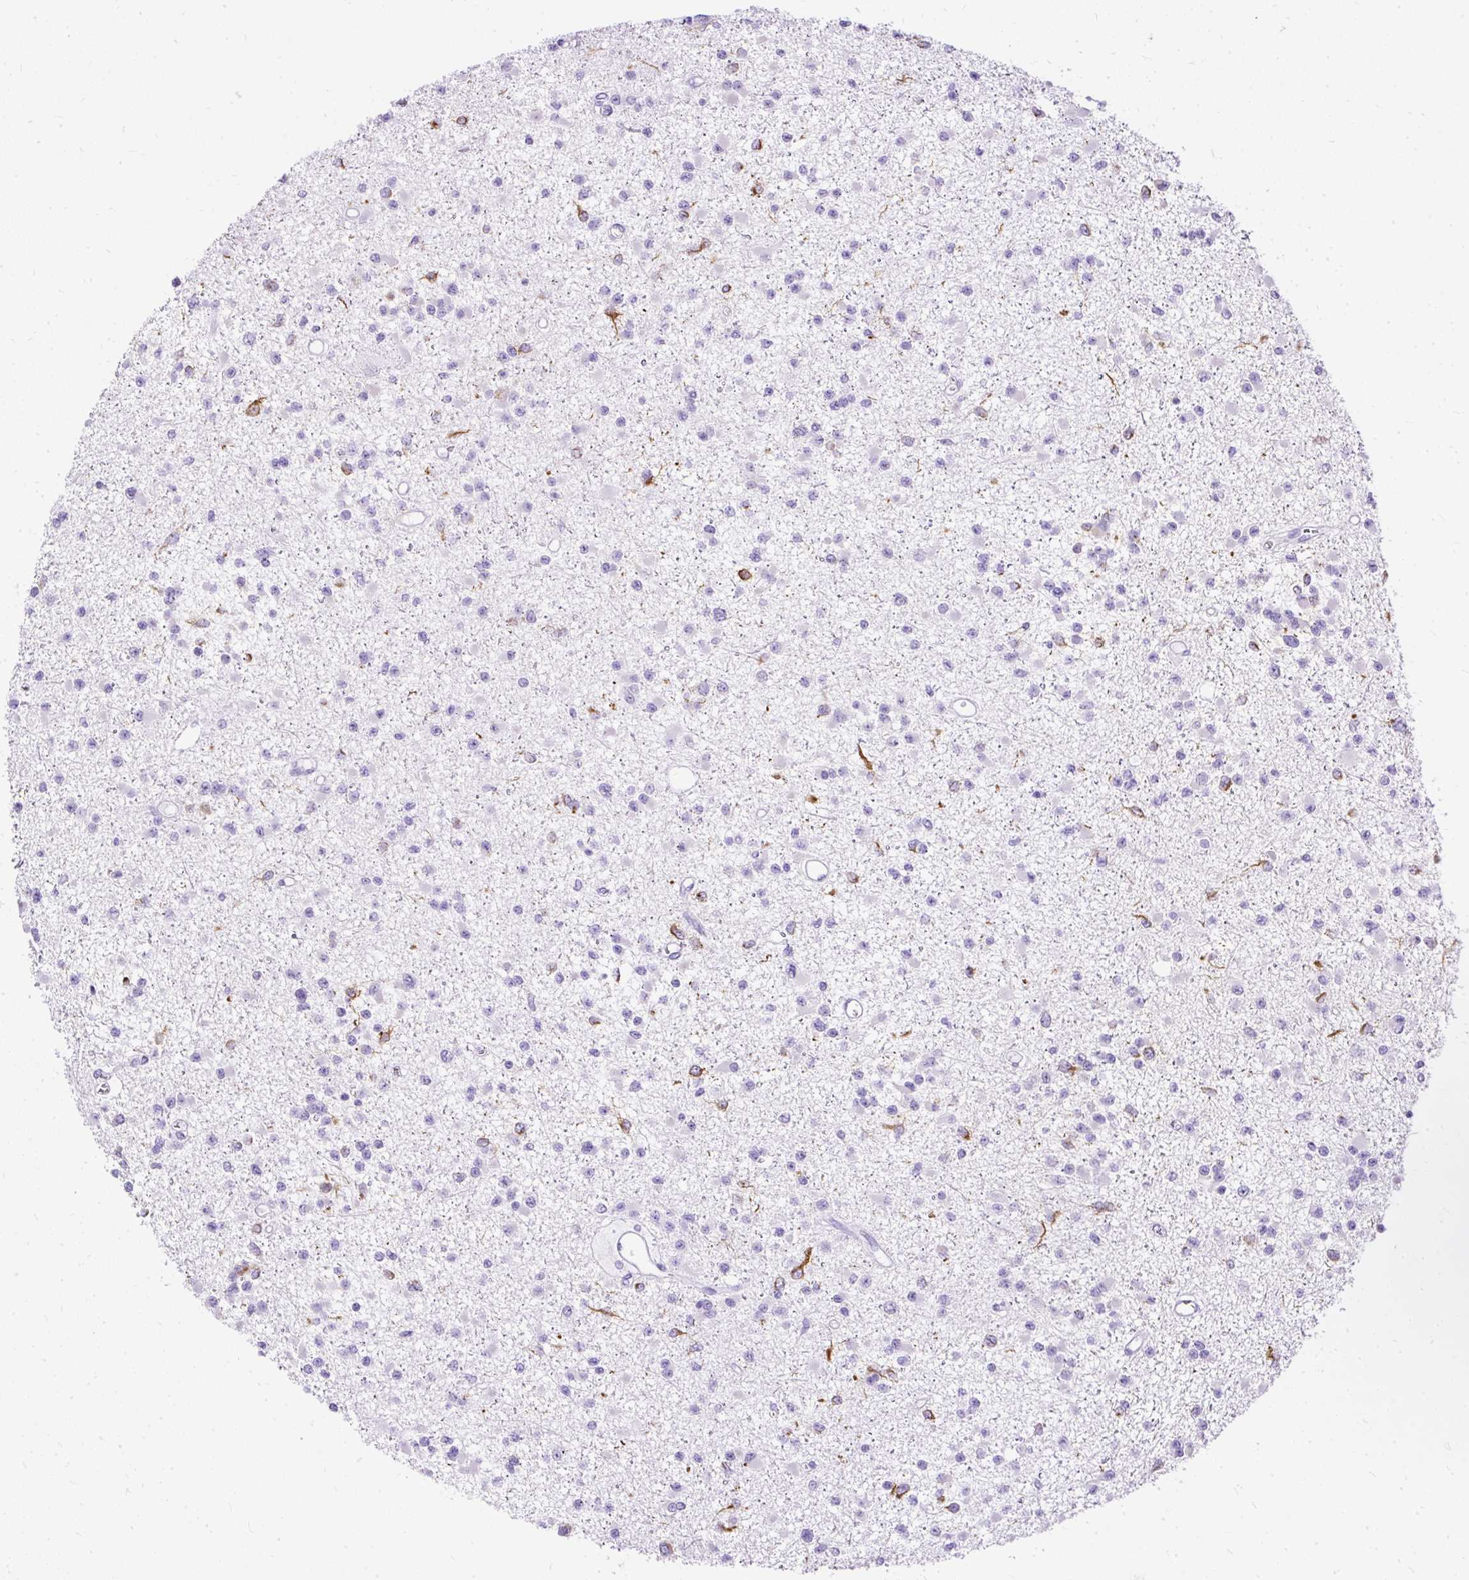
{"staining": {"intensity": "negative", "quantity": "none", "location": "none"}, "tissue": "glioma", "cell_type": "Tumor cells", "image_type": "cancer", "snomed": [{"axis": "morphology", "description": "Glioma, malignant, Low grade"}, {"axis": "topography", "description": "Brain"}], "caption": "This is a histopathology image of immunohistochemistry (IHC) staining of low-grade glioma (malignant), which shows no staining in tumor cells.", "gene": "HEY1", "patient": {"sex": "female", "age": 22}}